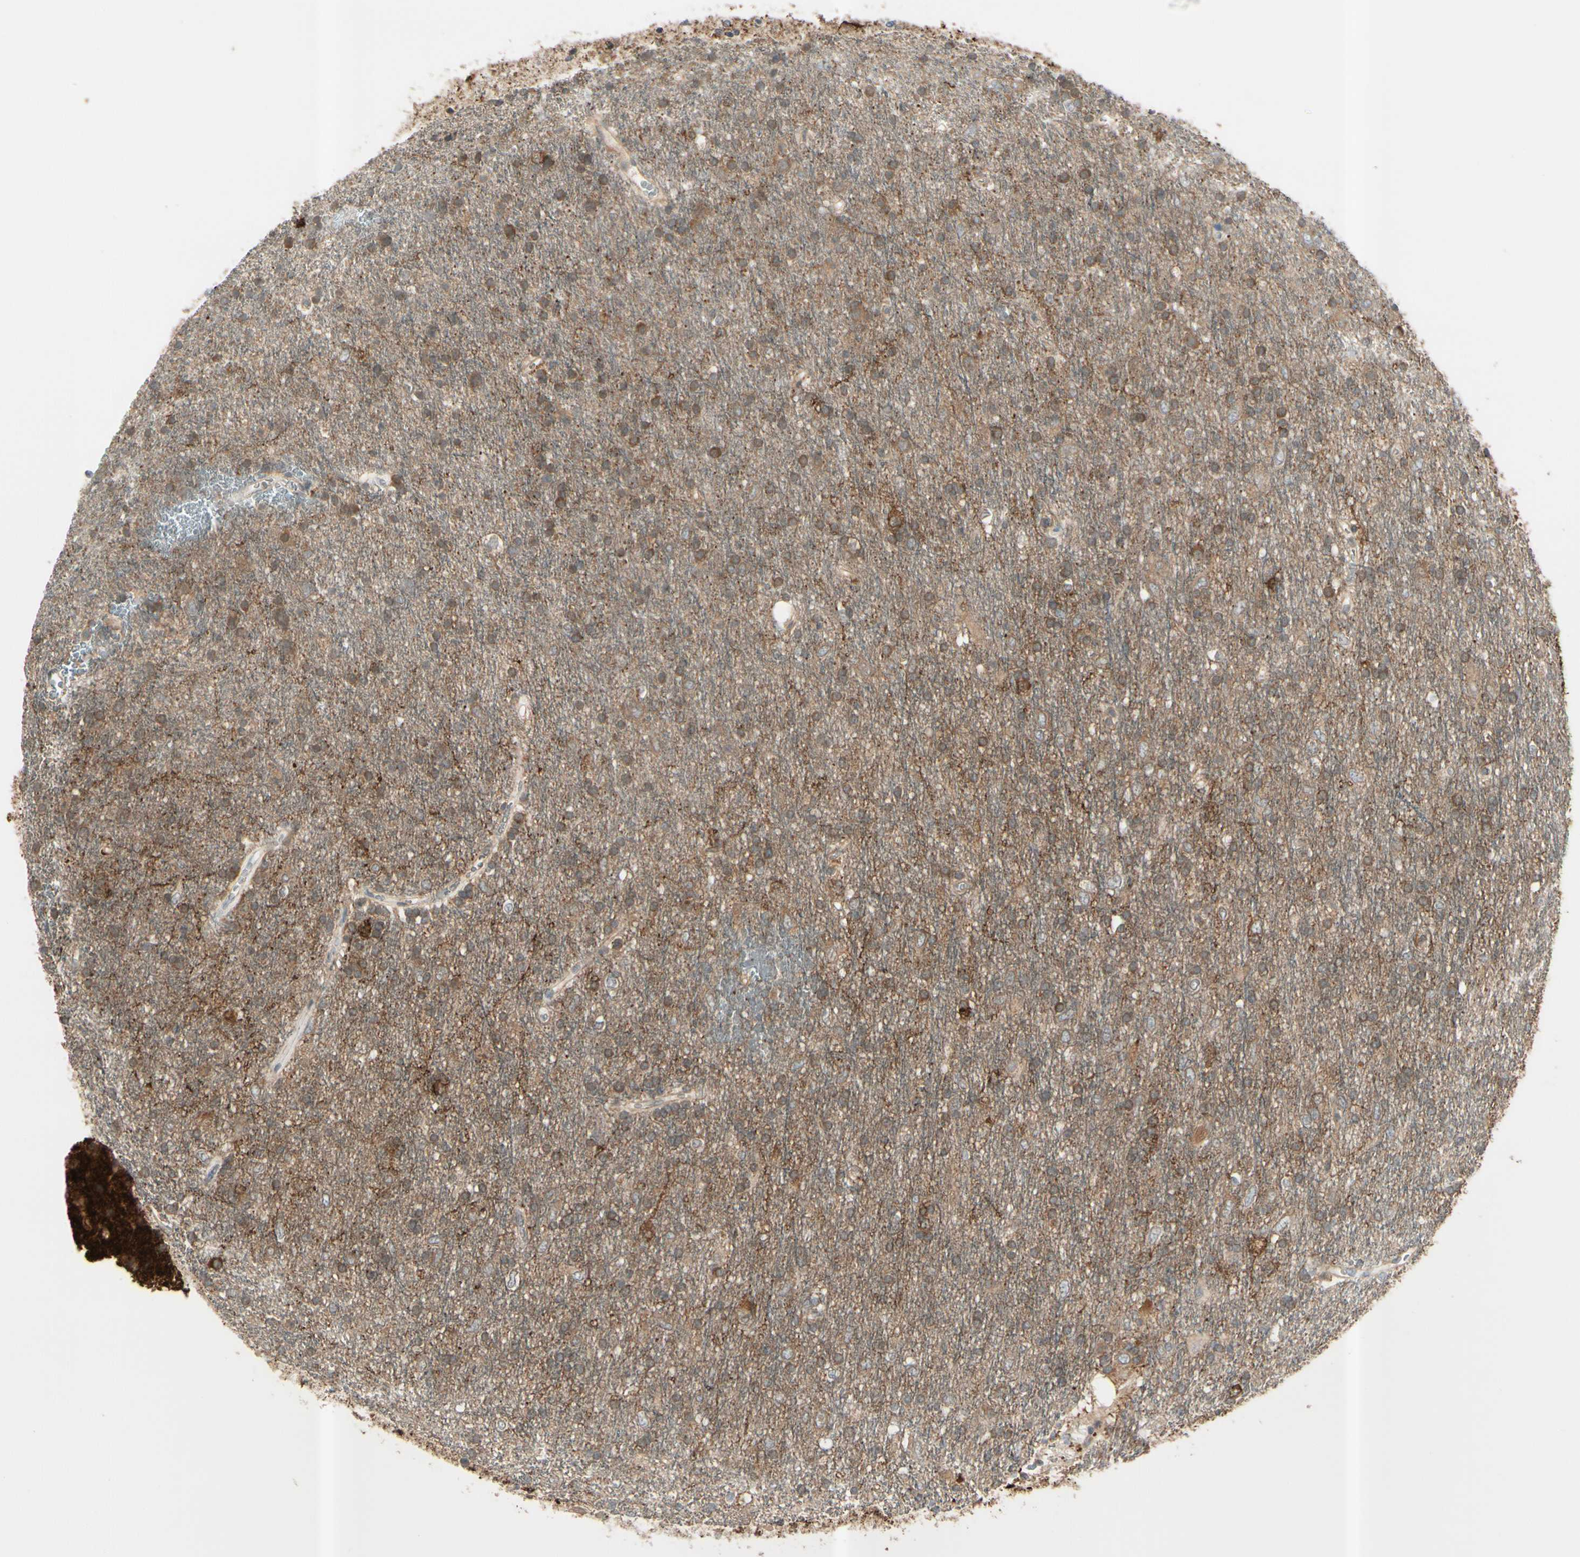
{"staining": {"intensity": "moderate", "quantity": ">75%", "location": "cytoplasmic/membranous"}, "tissue": "glioma", "cell_type": "Tumor cells", "image_type": "cancer", "snomed": [{"axis": "morphology", "description": "Glioma, malignant, Low grade"}, {"axis": "topography", "description": "Brain"}], "caption": "This is a photomicrograph of immunohistochemistry staining of glioma, which shows moderate expression in the cytoplasmic/membranous of tumor cells.", "gene": "ICAM5", "patient": {"sex": "male", "age": 77}}